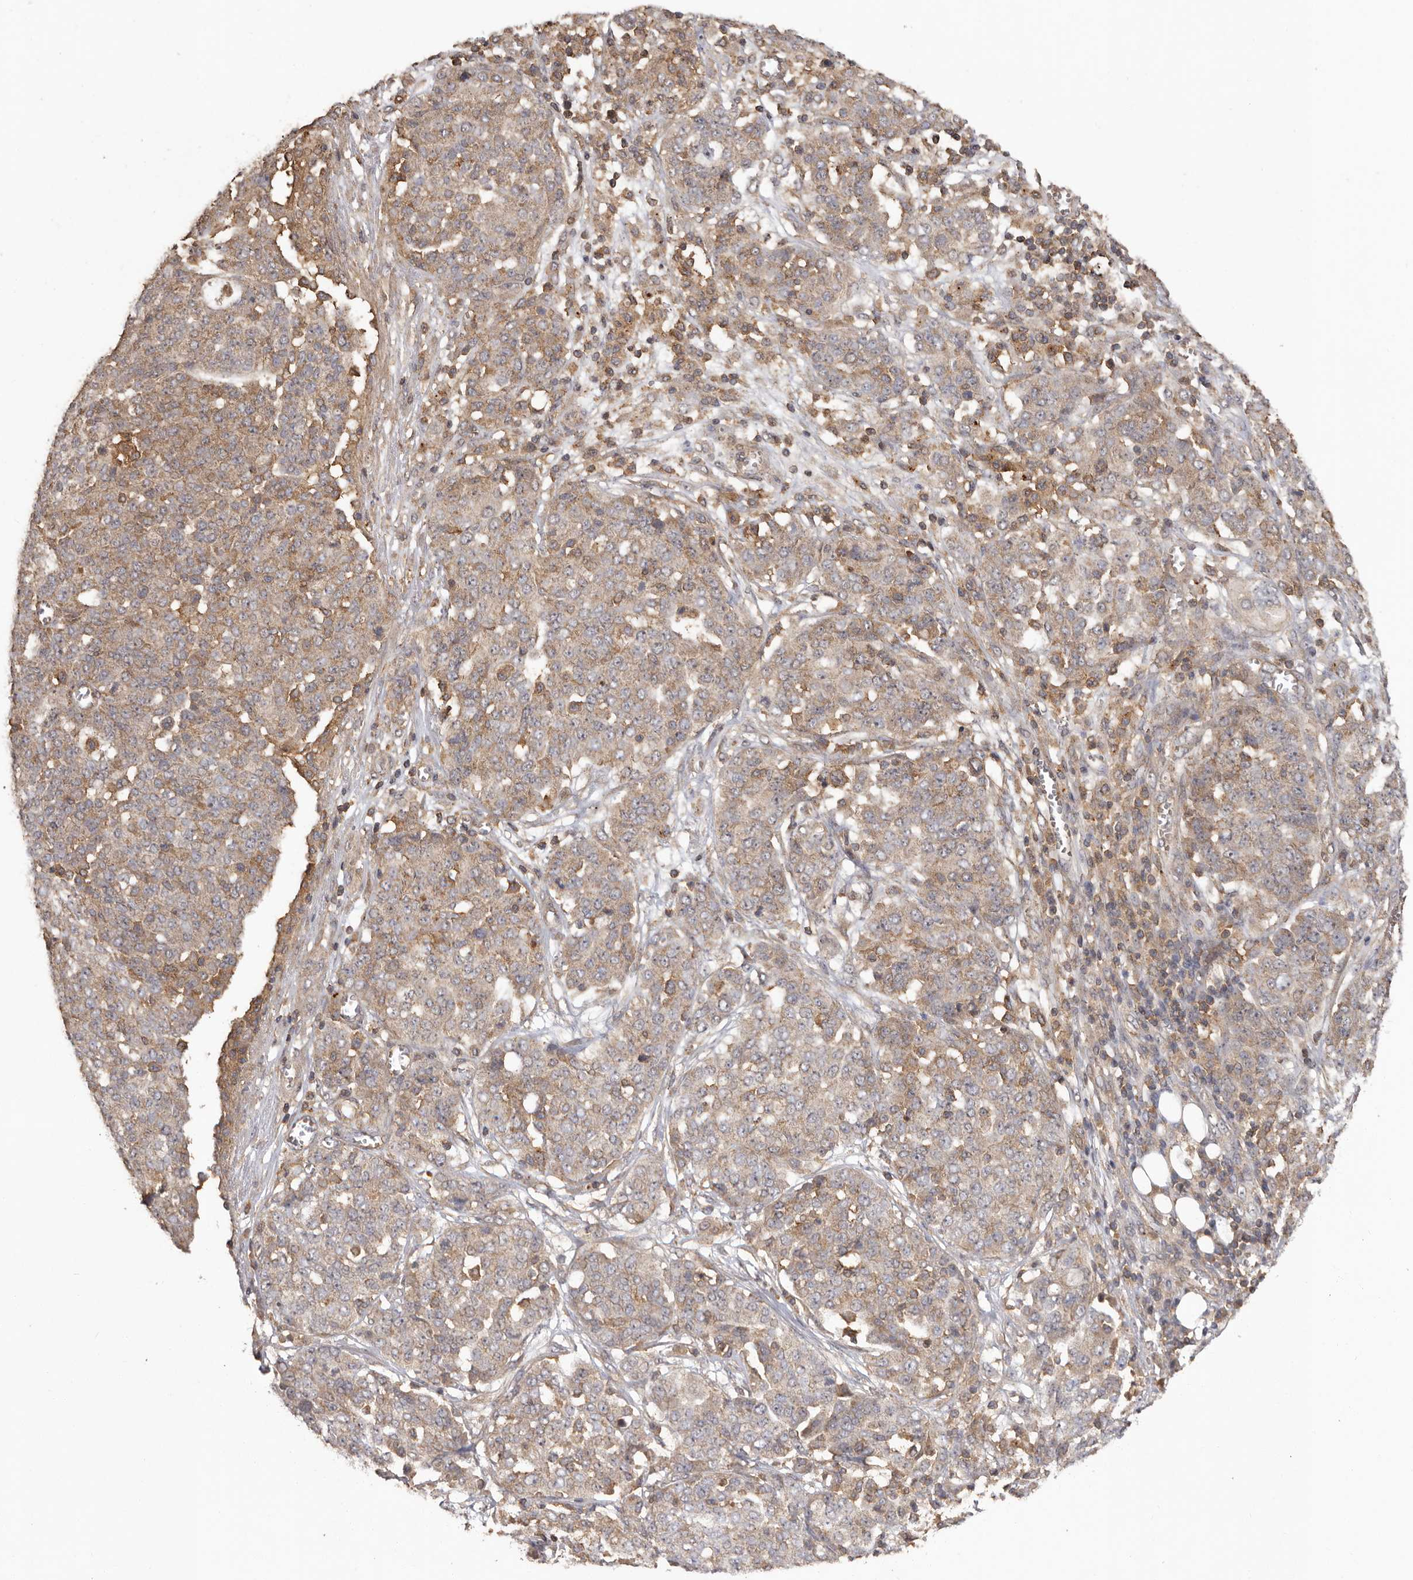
{"staining": {"intensity": "weak", "quantity": "25%-75%", "location": "cytoplasmic/membranous"}, "tissue": "ovarian cancer", "cell_type": "Tumor cells", "image_type": "cancer", "snomed": [{"axis": "morphology", "description": "Cystadenocarcinoma, serous, NOS"}, {"axis": "topography", "description": "Soft tissue"}, {"axis": "topography", "description": "Ovary"}], "caption": "Immunohistochemical staining of human ovarian cancer reveals weak cytoplasmic/membranous protein positivity in about 25%-75% of tumor cells.", "gene": "RWDD1", "patient": {"sex": "female", "age": 57}}